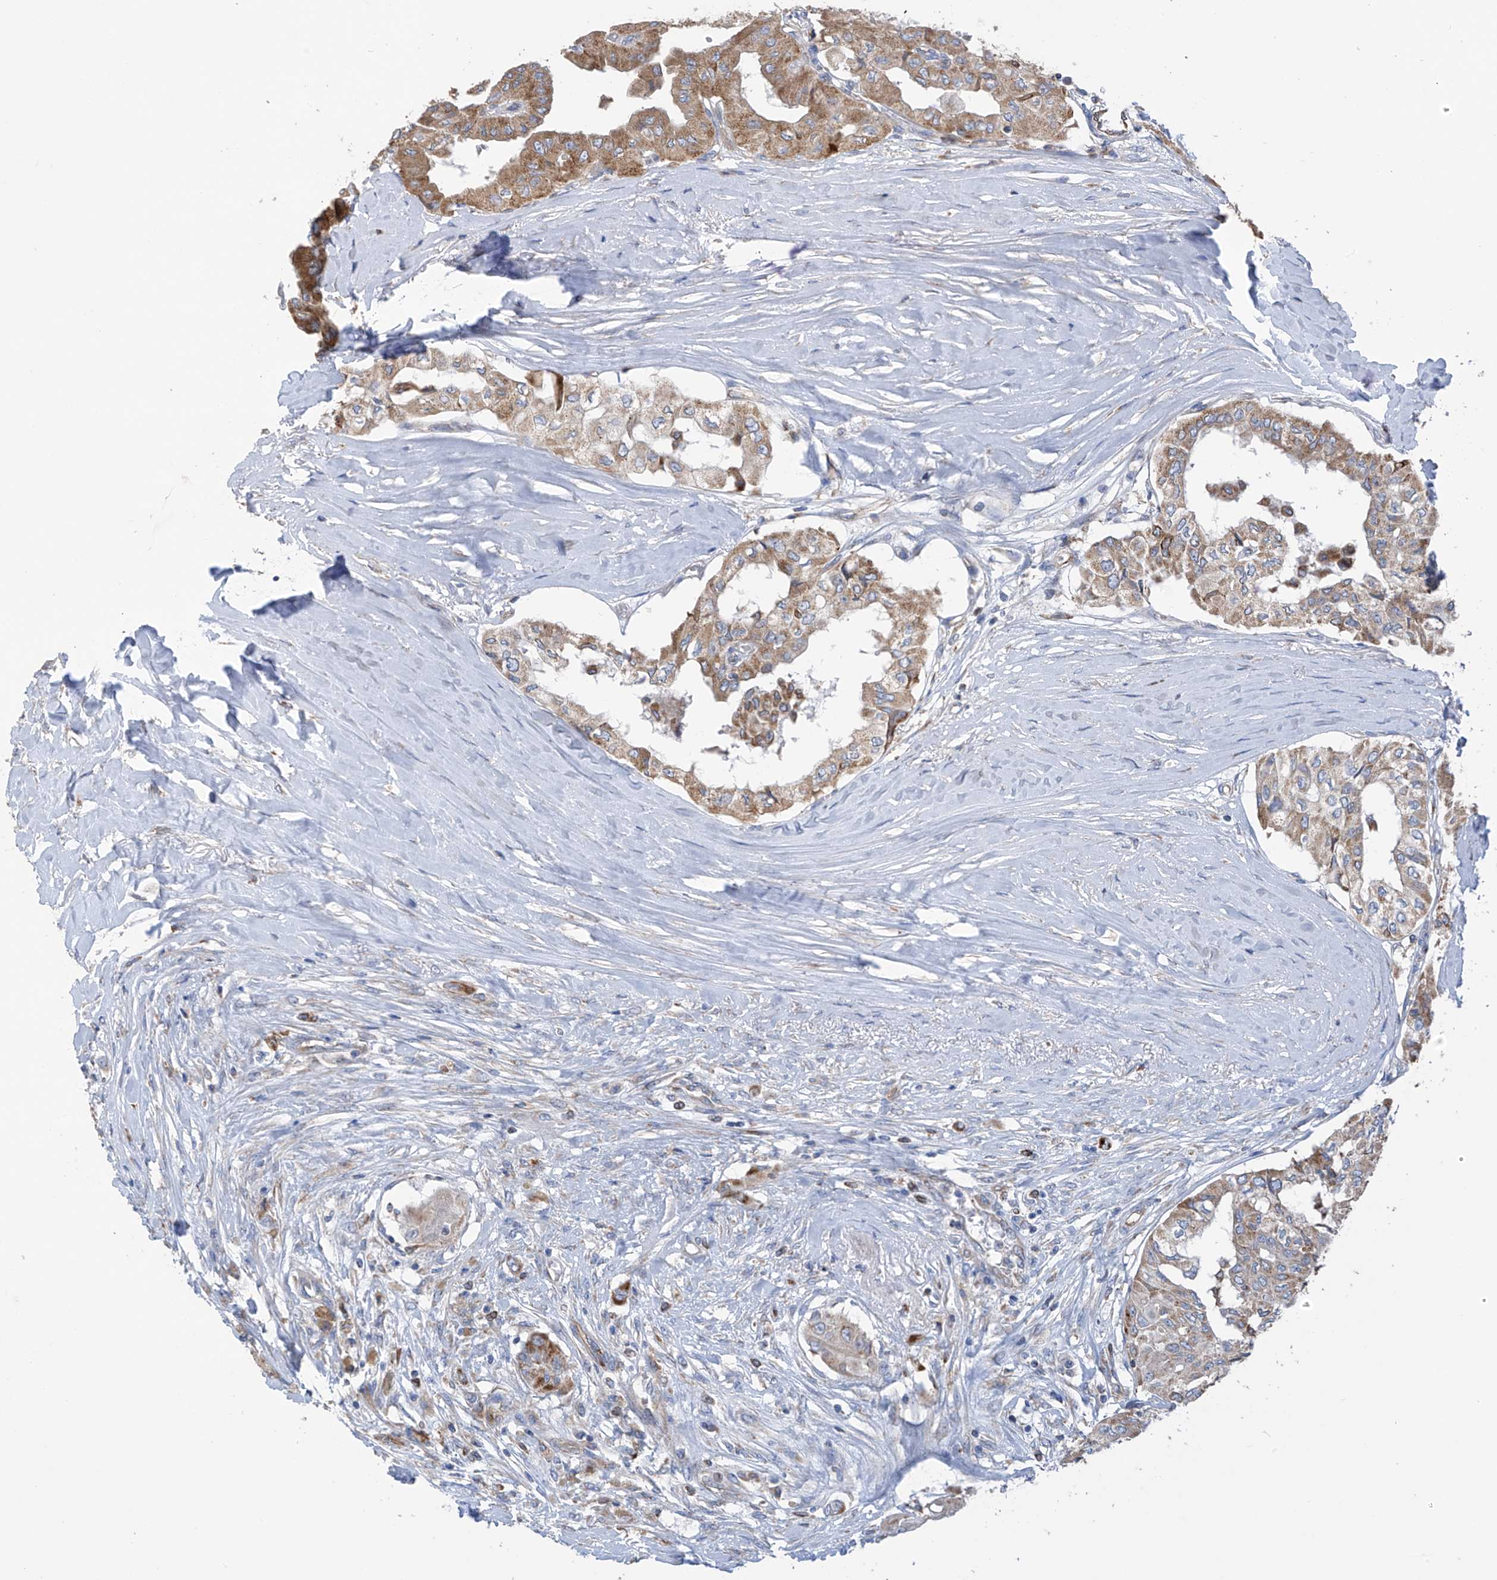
{"staining": {"intensity": "moderate", "quantity": ">75%", "location": "cytoplasmic/membranous"}, "tissue": "thyroid cancer", "cell_type": "Tumor cells", "image_type": "cancer", "snomed": [{"axis": "morphology", "description": "Papillary adenocarcinoma, NOS"}, {"axis": "topography", "description": "Thyroid gland"}], "caption": "A high-resolution photomicrograph shows immunohistochemistry (IHC) staining of thyroid cancer (papillary adenocarcinoma), which exhibits moderate cytoplasmic/membranous positivity in about >75% of tumor cells.", "gene": "EIF5B", "patient": {"sex": "female", "age": 59}}